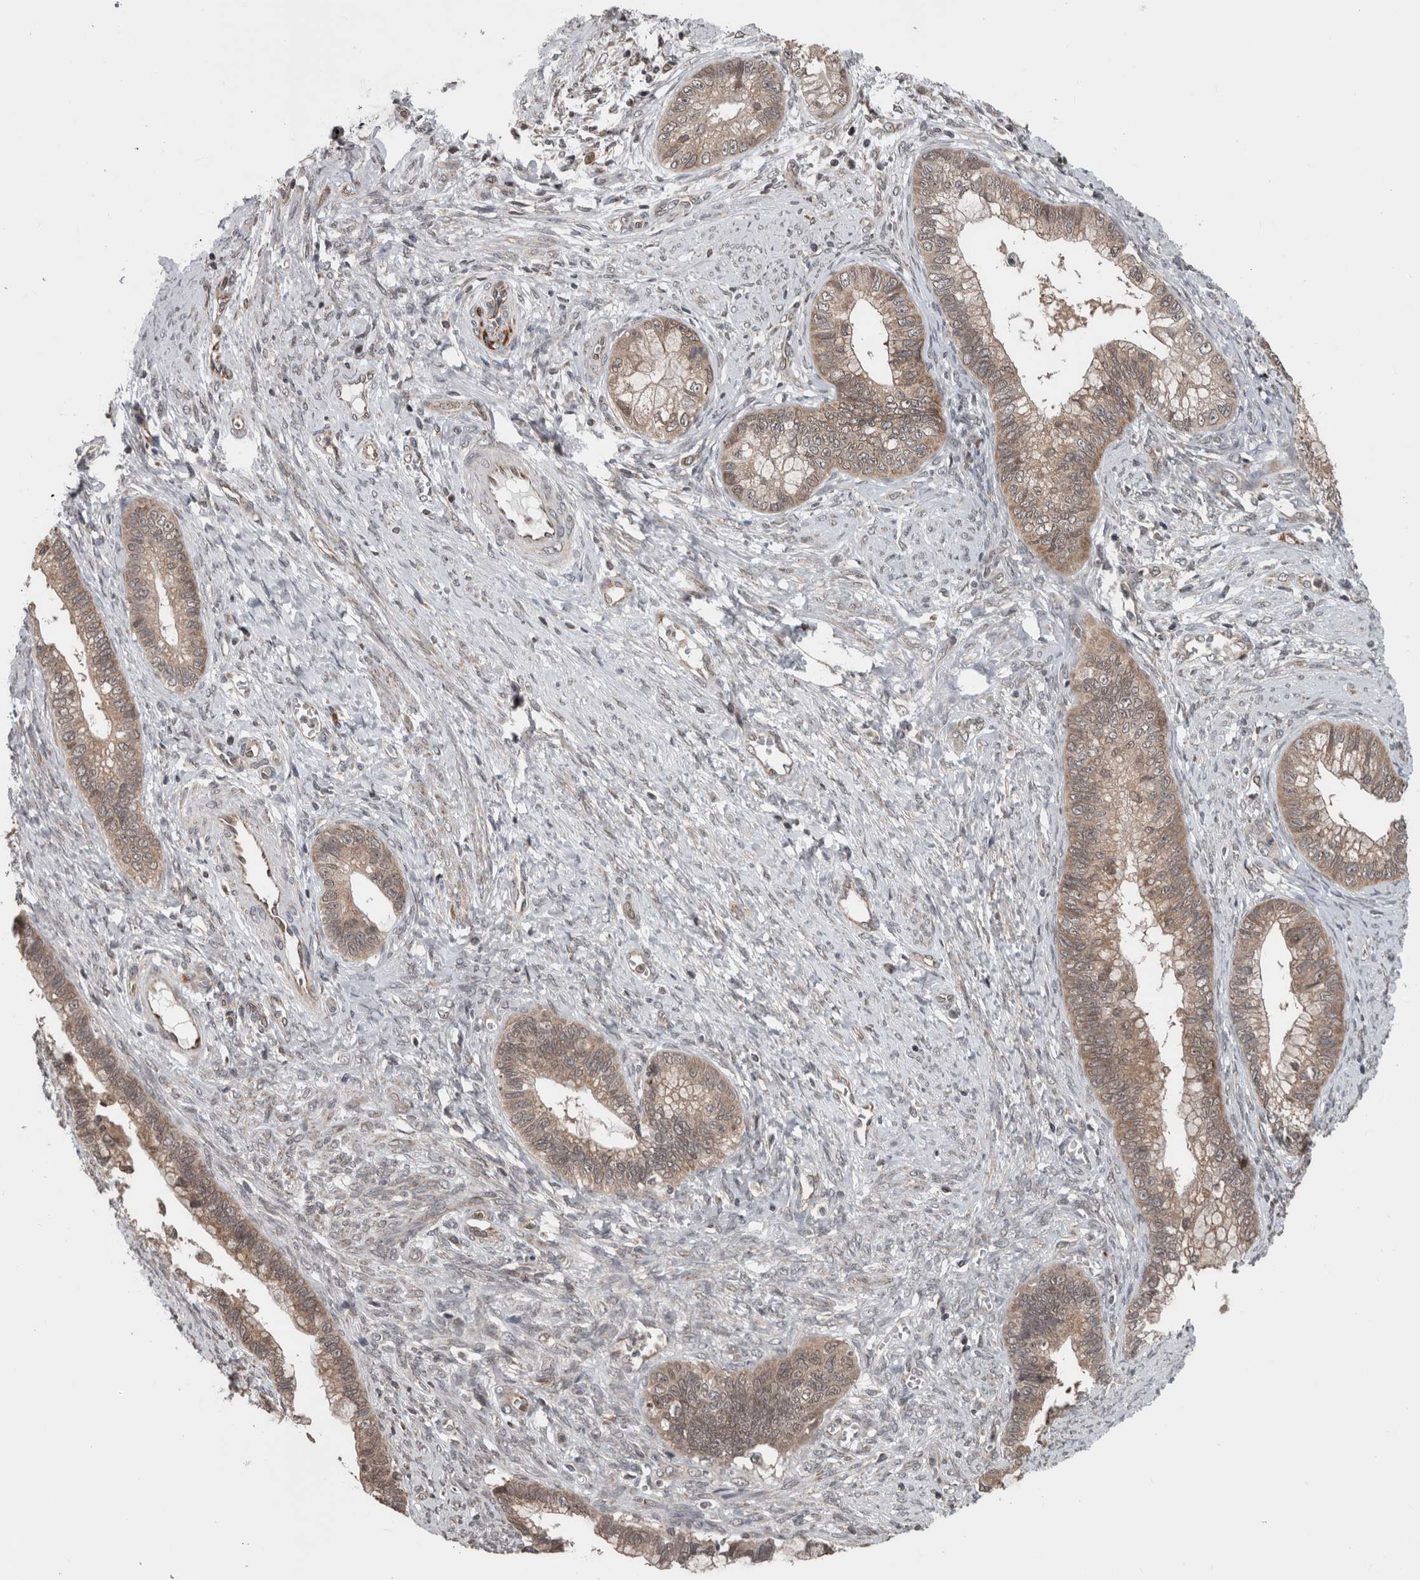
{"staining": {"intensity": "weak", "quantity": ">75%", "location": "cytoplasmic/membranous"}, "tissue": "cervical cancer", "cell_type": "Tumor cells", "image_type": "cancer", "snomed": [{"axis": "morphology", "description": "Adenocarcinoma, NOS"}, {"axis": "topography", "description": "Cervix"}], "caption": "Immunohistochemical staining of cervical cancer displays weak cytoplasmic/membranous protein staining in about >75% of tumor cells.", "gene": "ENY2", "patient": {"sex": "female", "age": 44}}